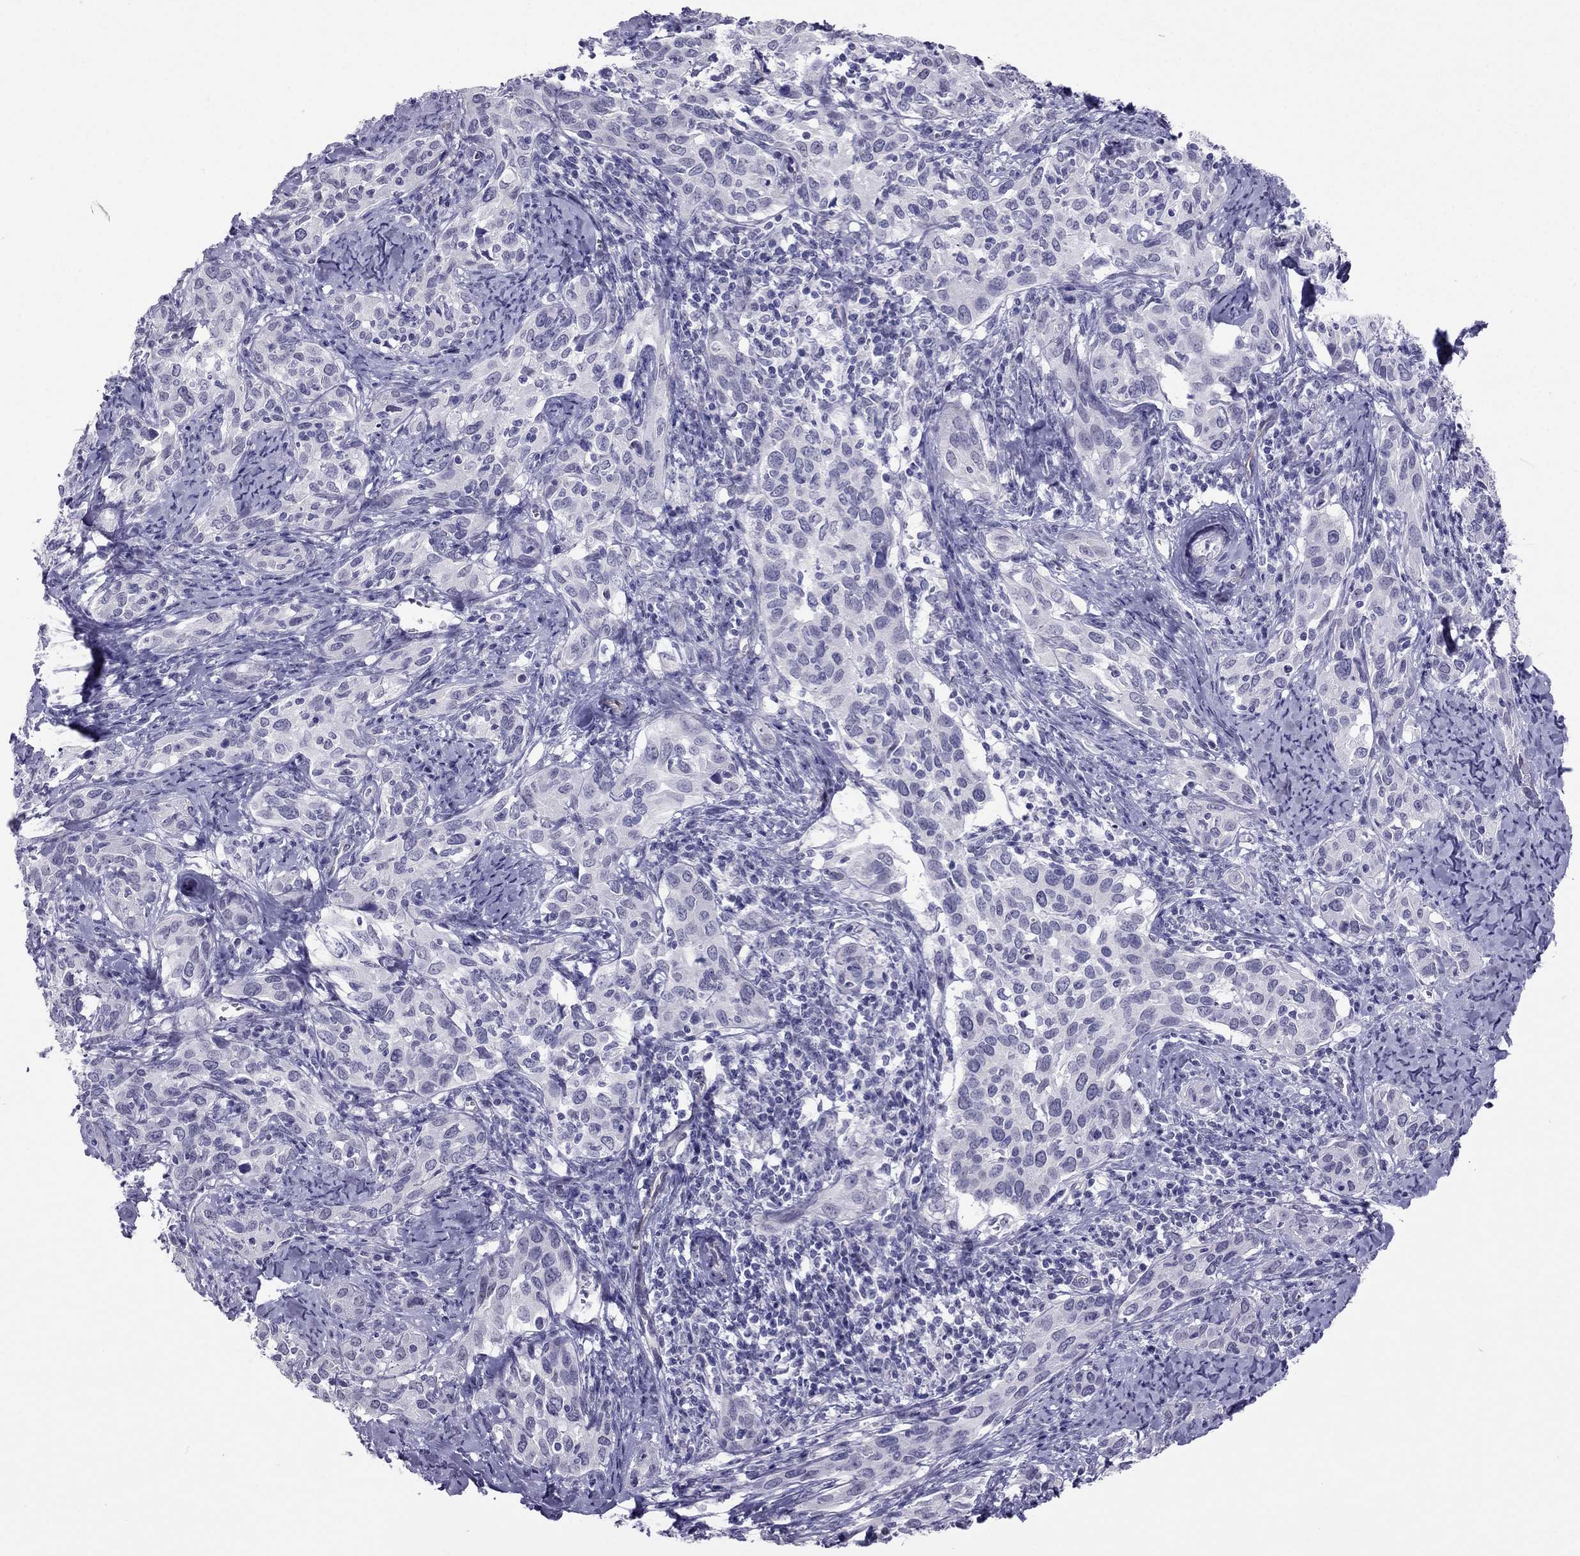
{"staining": {"intensity": "negative", "quantity": "none", "location": "none"}, "tissue": "cervical cancer", "cell_type": "Tumor cells", "image_type": "cancer", "snomed": [{"axis": "morphology", "description": "Squamous cell carcinoma, NOS"}, {"axis": "topography", "description": "Cervix"}], "caption": "Immunohistochemical staining of human cervical cancer shows no significant positivity in tumor cells.", "gene": "CROCC2", "patient": {"sex": "female", "age": 51}}